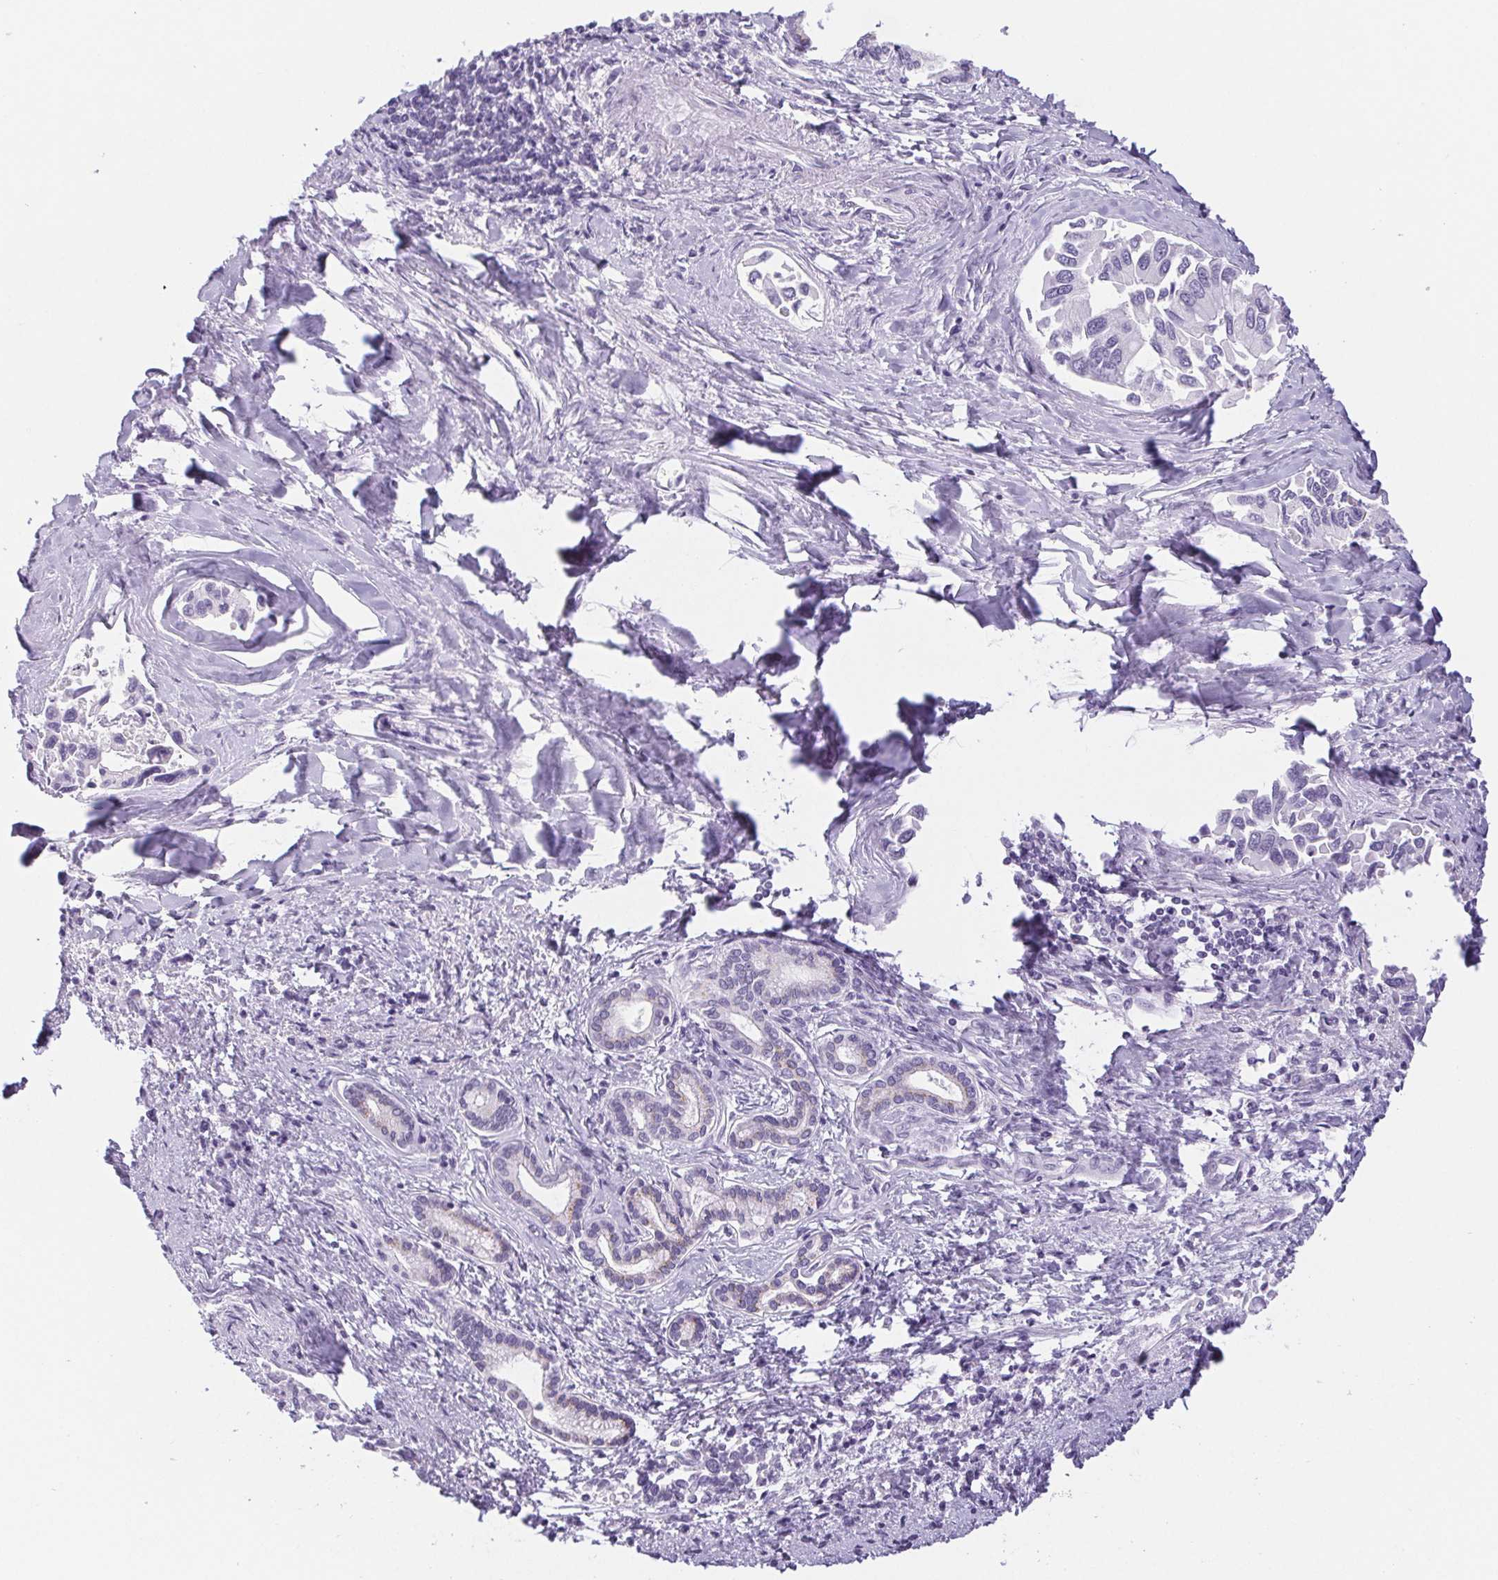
{"staining": {"intensity": "negative", "quantity": "none", "location": "none"}, "tissue": "liver cancer", "cell_type": "Tumor cells", "image_type": "cancer", "snomed": [{"axis": "morphology", "description": "Cholangiocarcinoma"}, {"axis": "topography", "description": "Liver"}], "caption": "Immunohistochemistry (IHC) of liver cancer shows no positivity in tumor cells.", "gene": "ST8SIA3", "patient": {"sex": "male", "age": 66}}